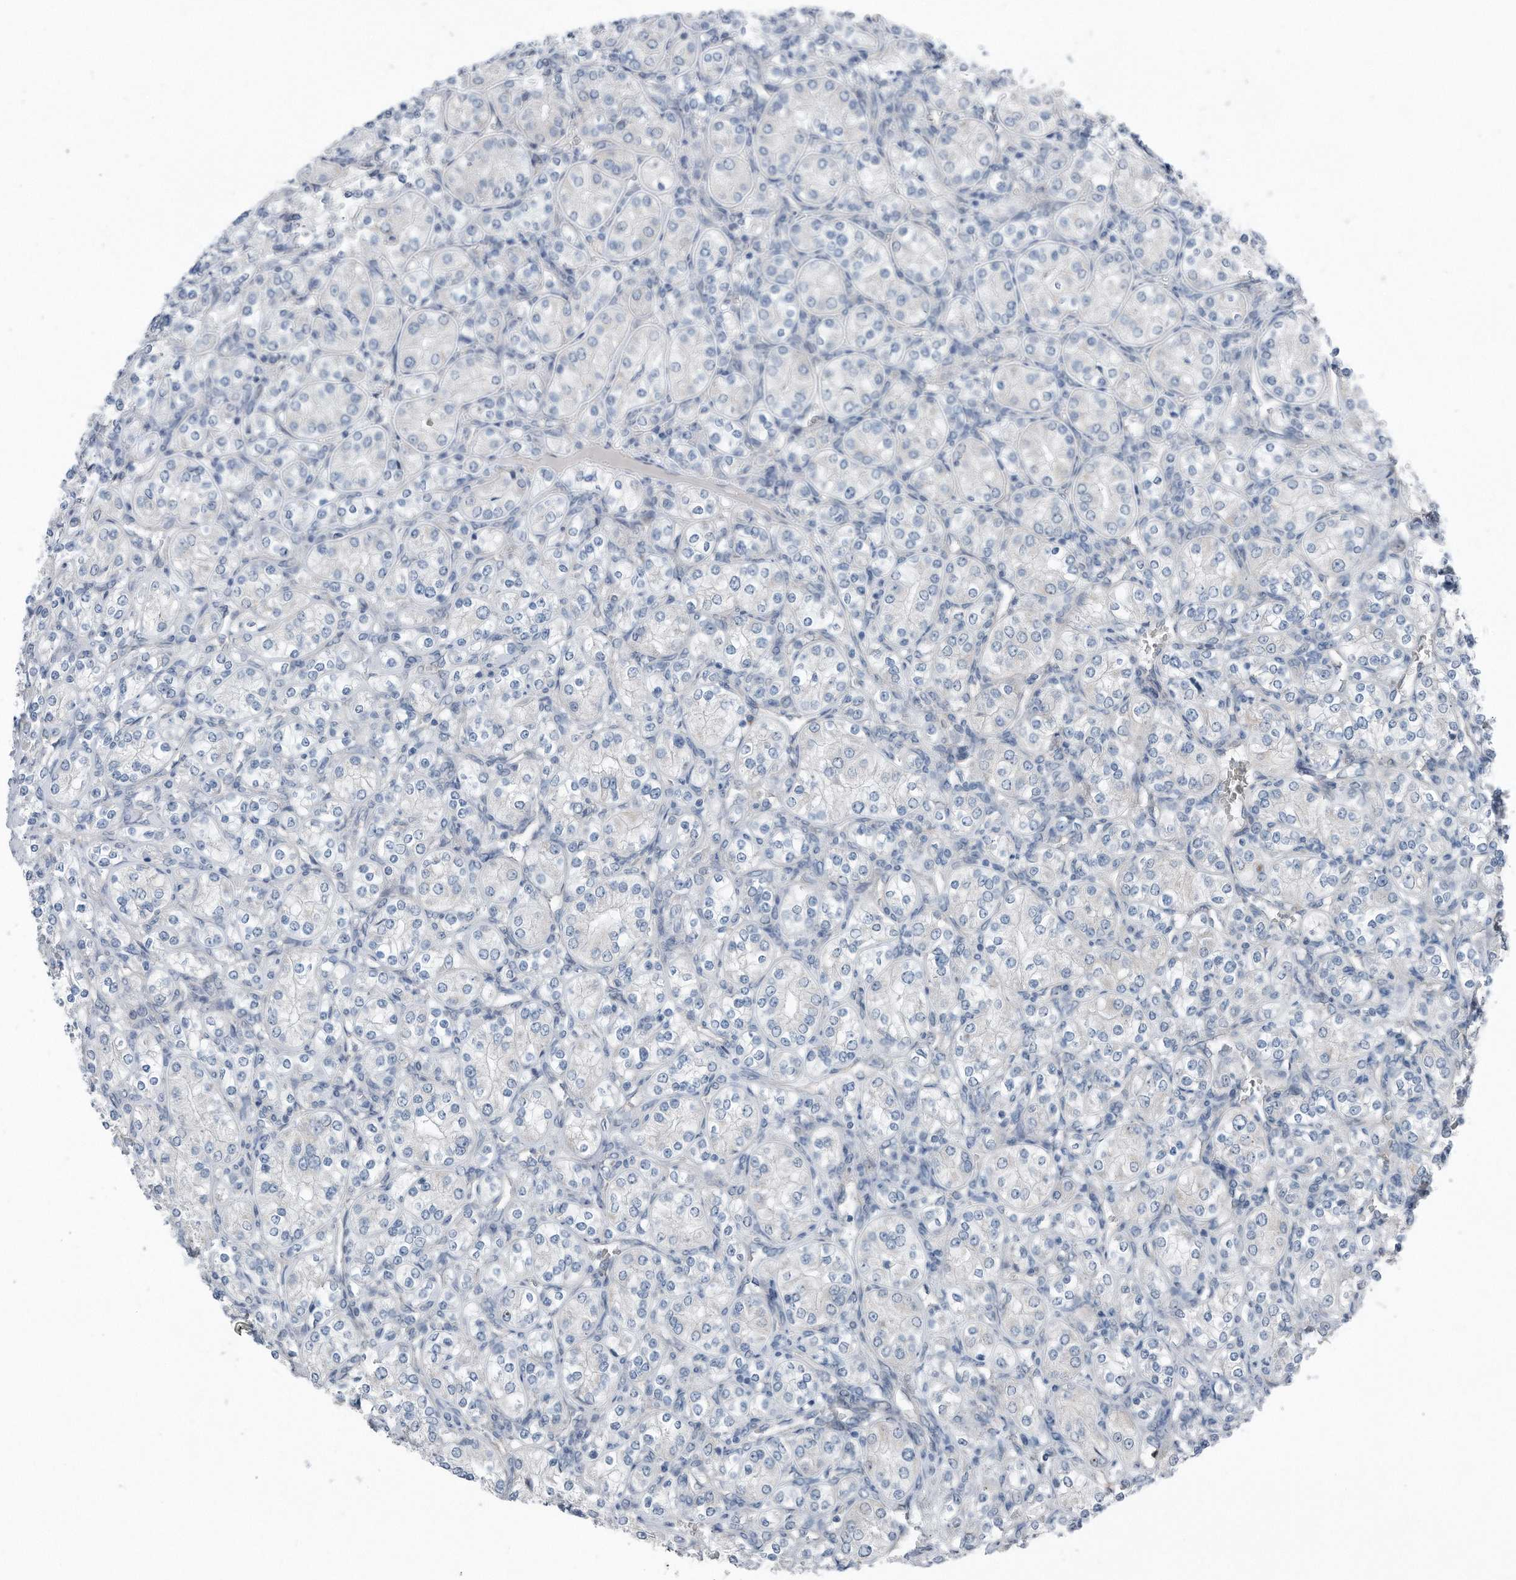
{"staining": {"intensity": "negative", "quantity": "none", "location": "none"}, "tissue": "renal cancer", "cell_type": "Tumor cells", "image_type": "cancer", "snomed": [{"axis": "morphology", "description": "Adenocarcinoma, NOS"}, {"axis": "topography", "description": "Kidney"}], "caption": "Immunohistochemical staining of human adenocarcinoma (renal) exhibits no significant expression in tumor cells.", "gene": "YRDC", "patient": {"sex": "male", "age": 77}}